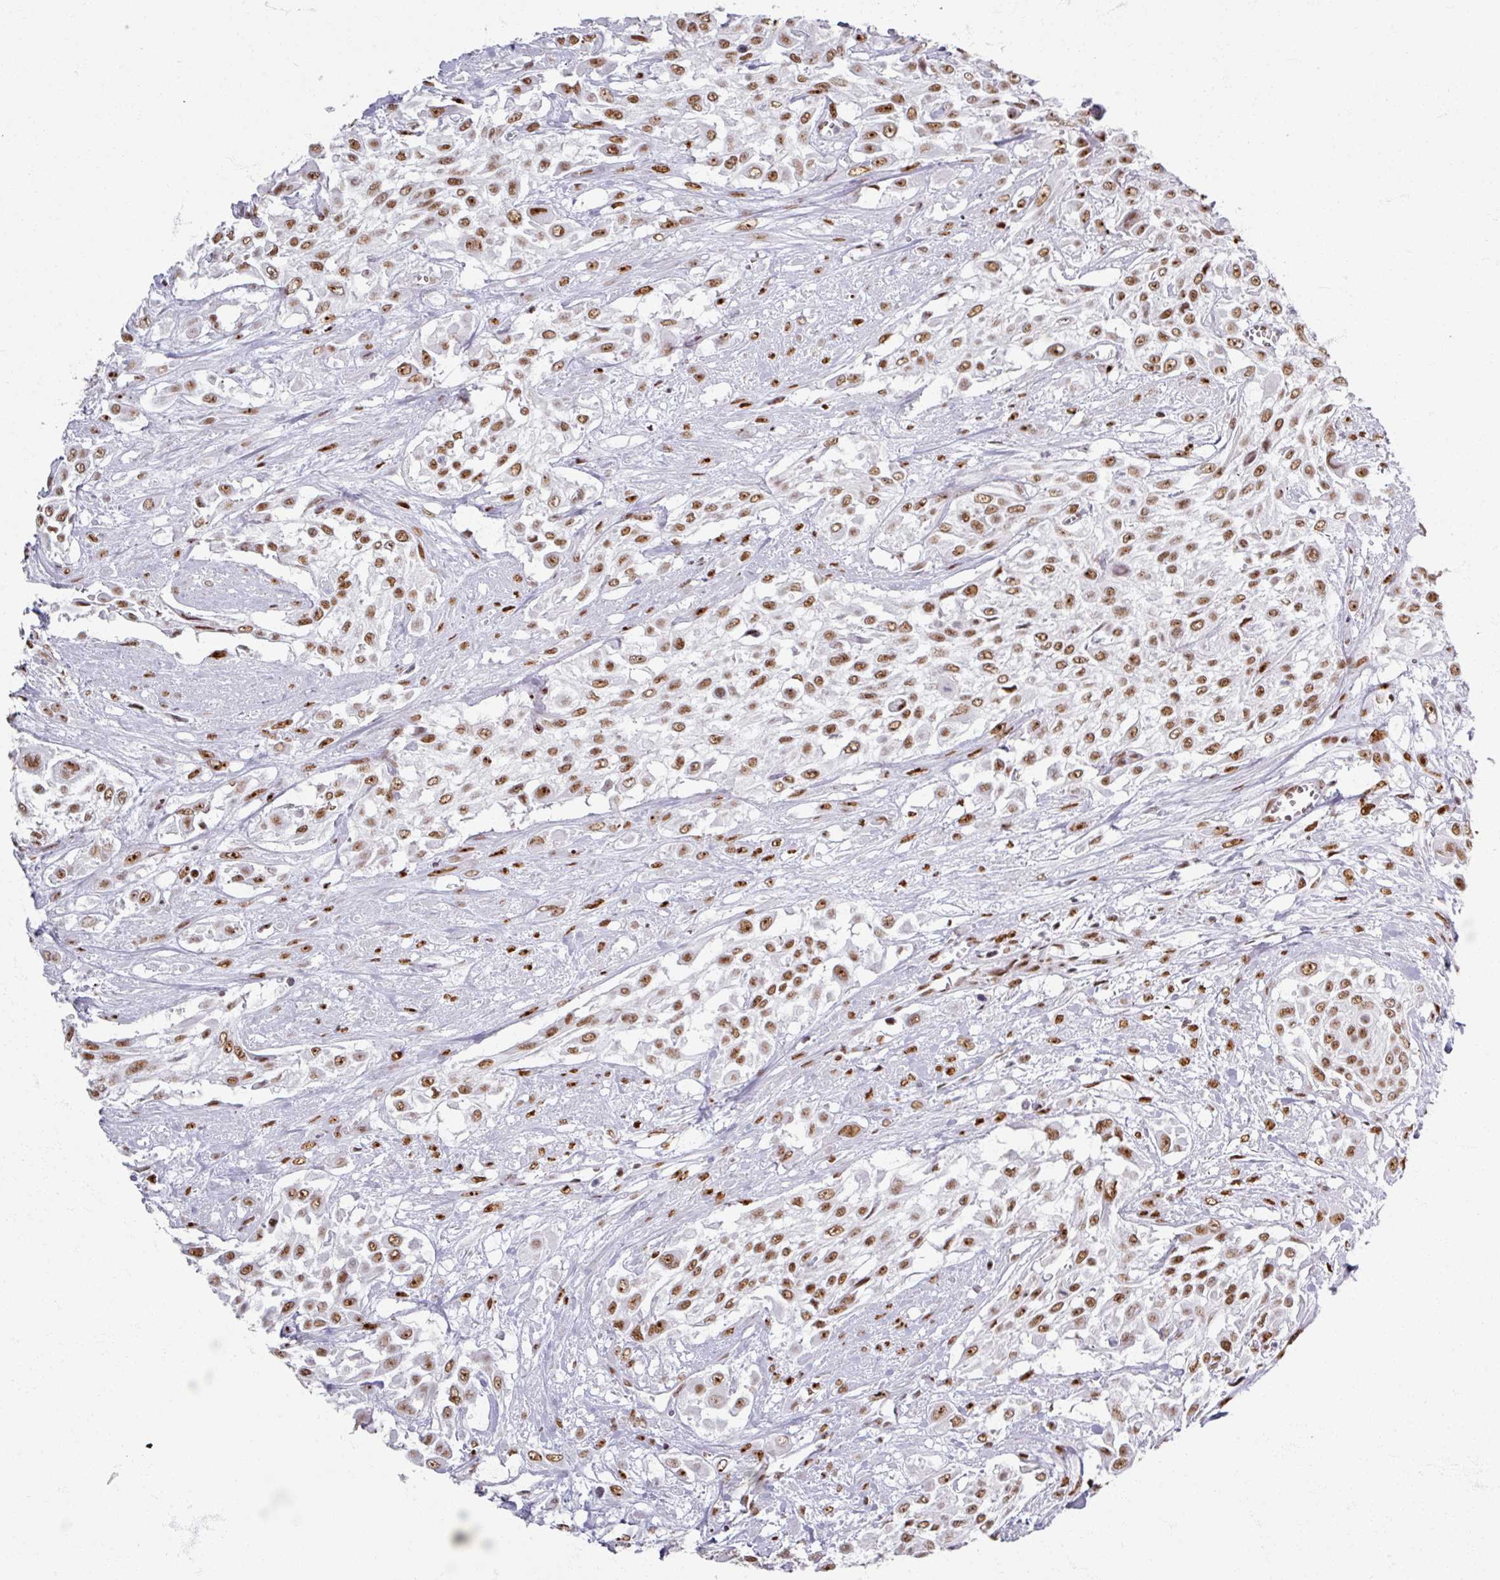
{"staining": {"intensity": "moderate", "quantity": ">75%", "location": "nuclear"}, "tissue": "urothelial cancer", "cell_type": "Tumor cells", "image_type": "cancer", "snomed": [{"axis": "morphology", "description": "Urothelial carcinoma, High grade"}, {"axis": "topography", "description": "Urinary bladder"}], "caption": "IHC of high-grade urothelial carcinoma exhibits medium levels of moderate nuclear expression in about >75% of tumor cells. (Brightfield microscopy of DAB IHC at high magnification).", "gene": "ADAR", "patient": {"sex": "male", "age": 57}}